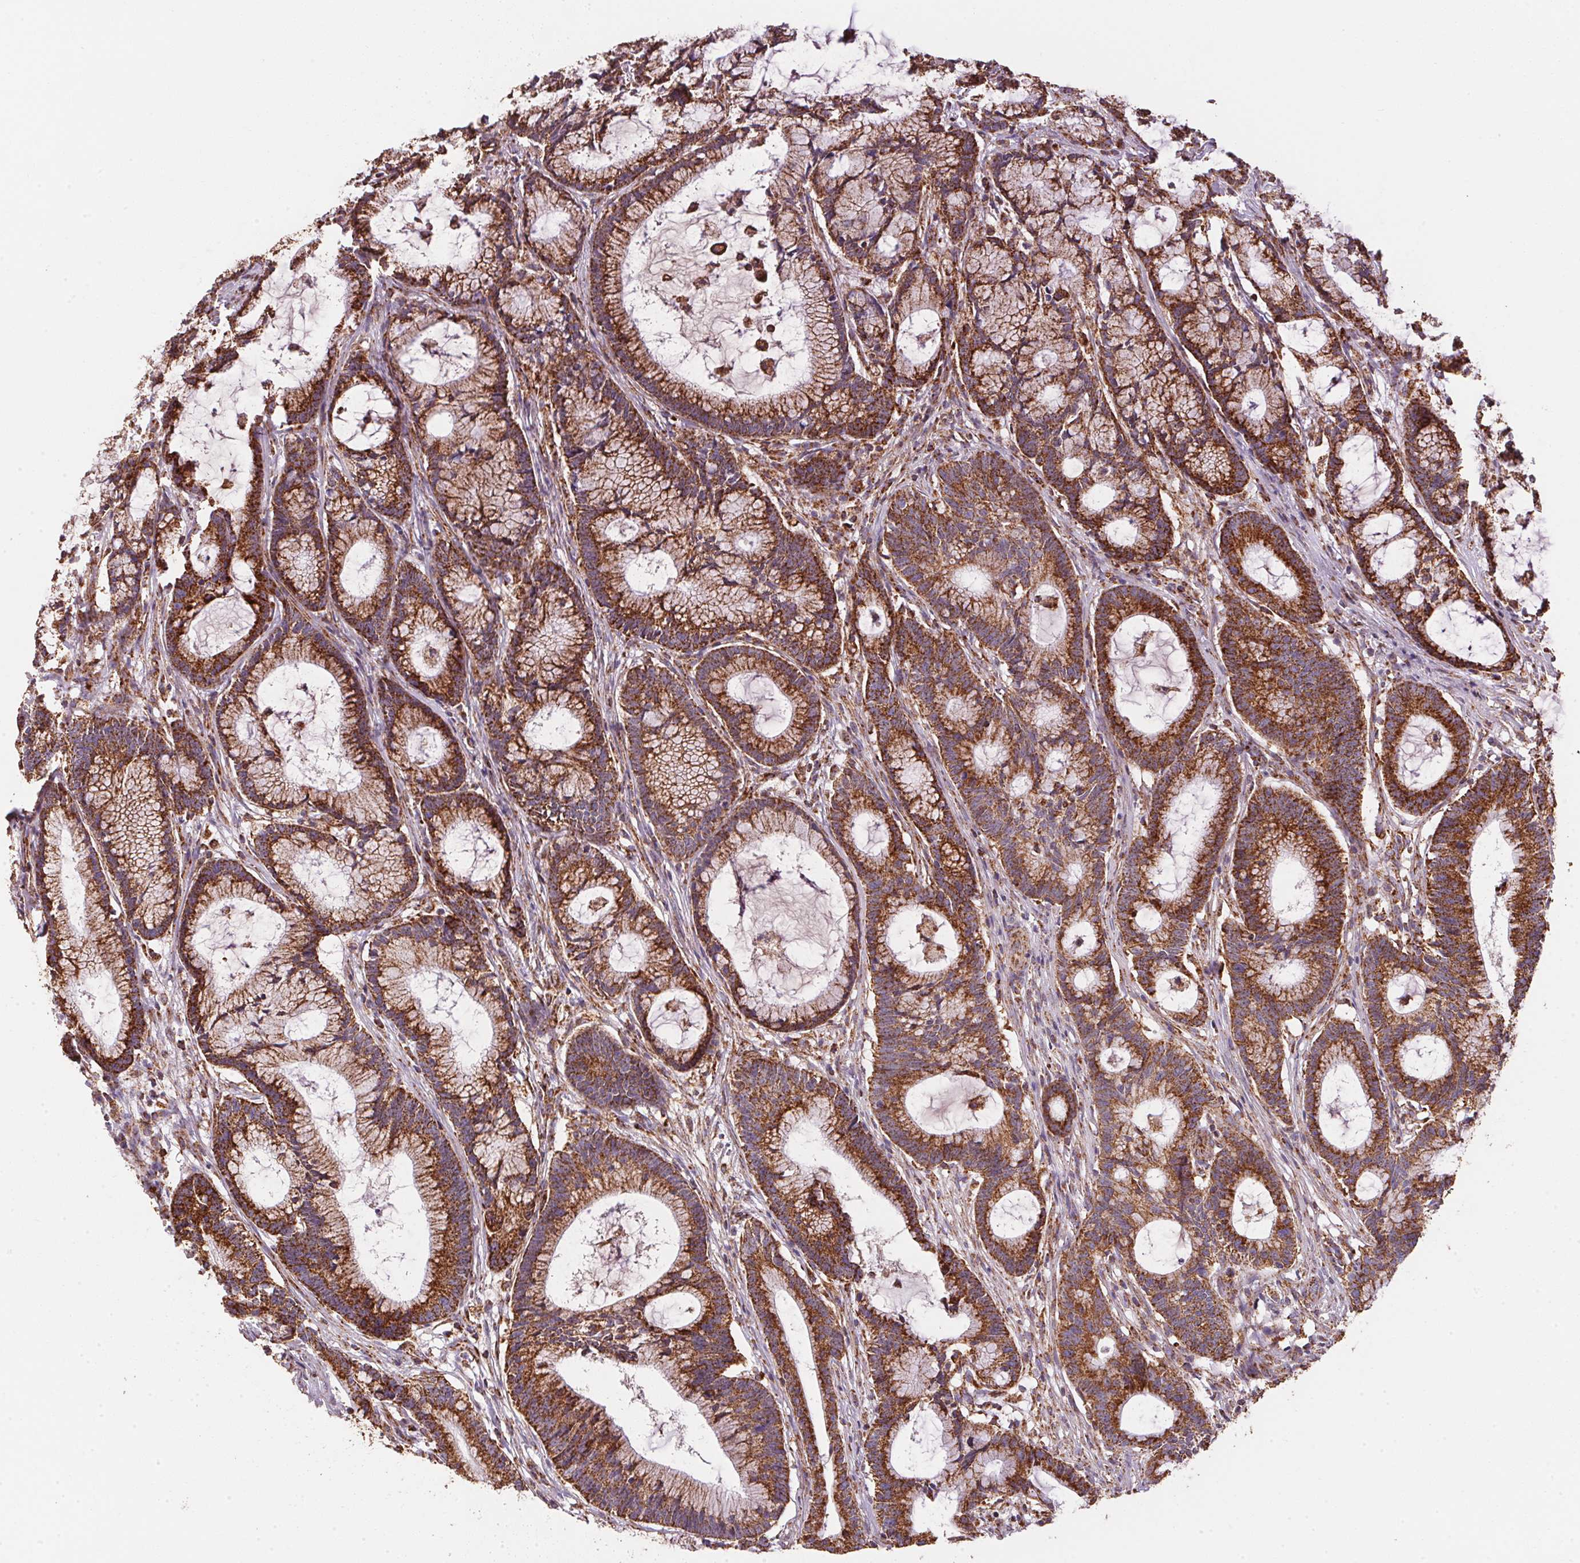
{"staining": {"intensity": "strong", "quantity": ">75%", "location": "cytoplasmic/membranous"}, "tissue": "colorectal cancer", "cell_type": "Tumor cells", "image_type": "cancer", "snomed": [{"axis": "morphology", "description": "Adenocarcinoma, NOS"}, {"axis": "topography", "description": "Colon"}], "caption": "Protein analysis of colorectal adenocarcinoma tissue displays strong cytoplasmic/membranous staining in approximately >75% of tumor cells. (Brightfield microscopy of DAB IHC at high magnification).", "gene": "NDUFS2", "patient": {"sex": "female", "age": 78}}